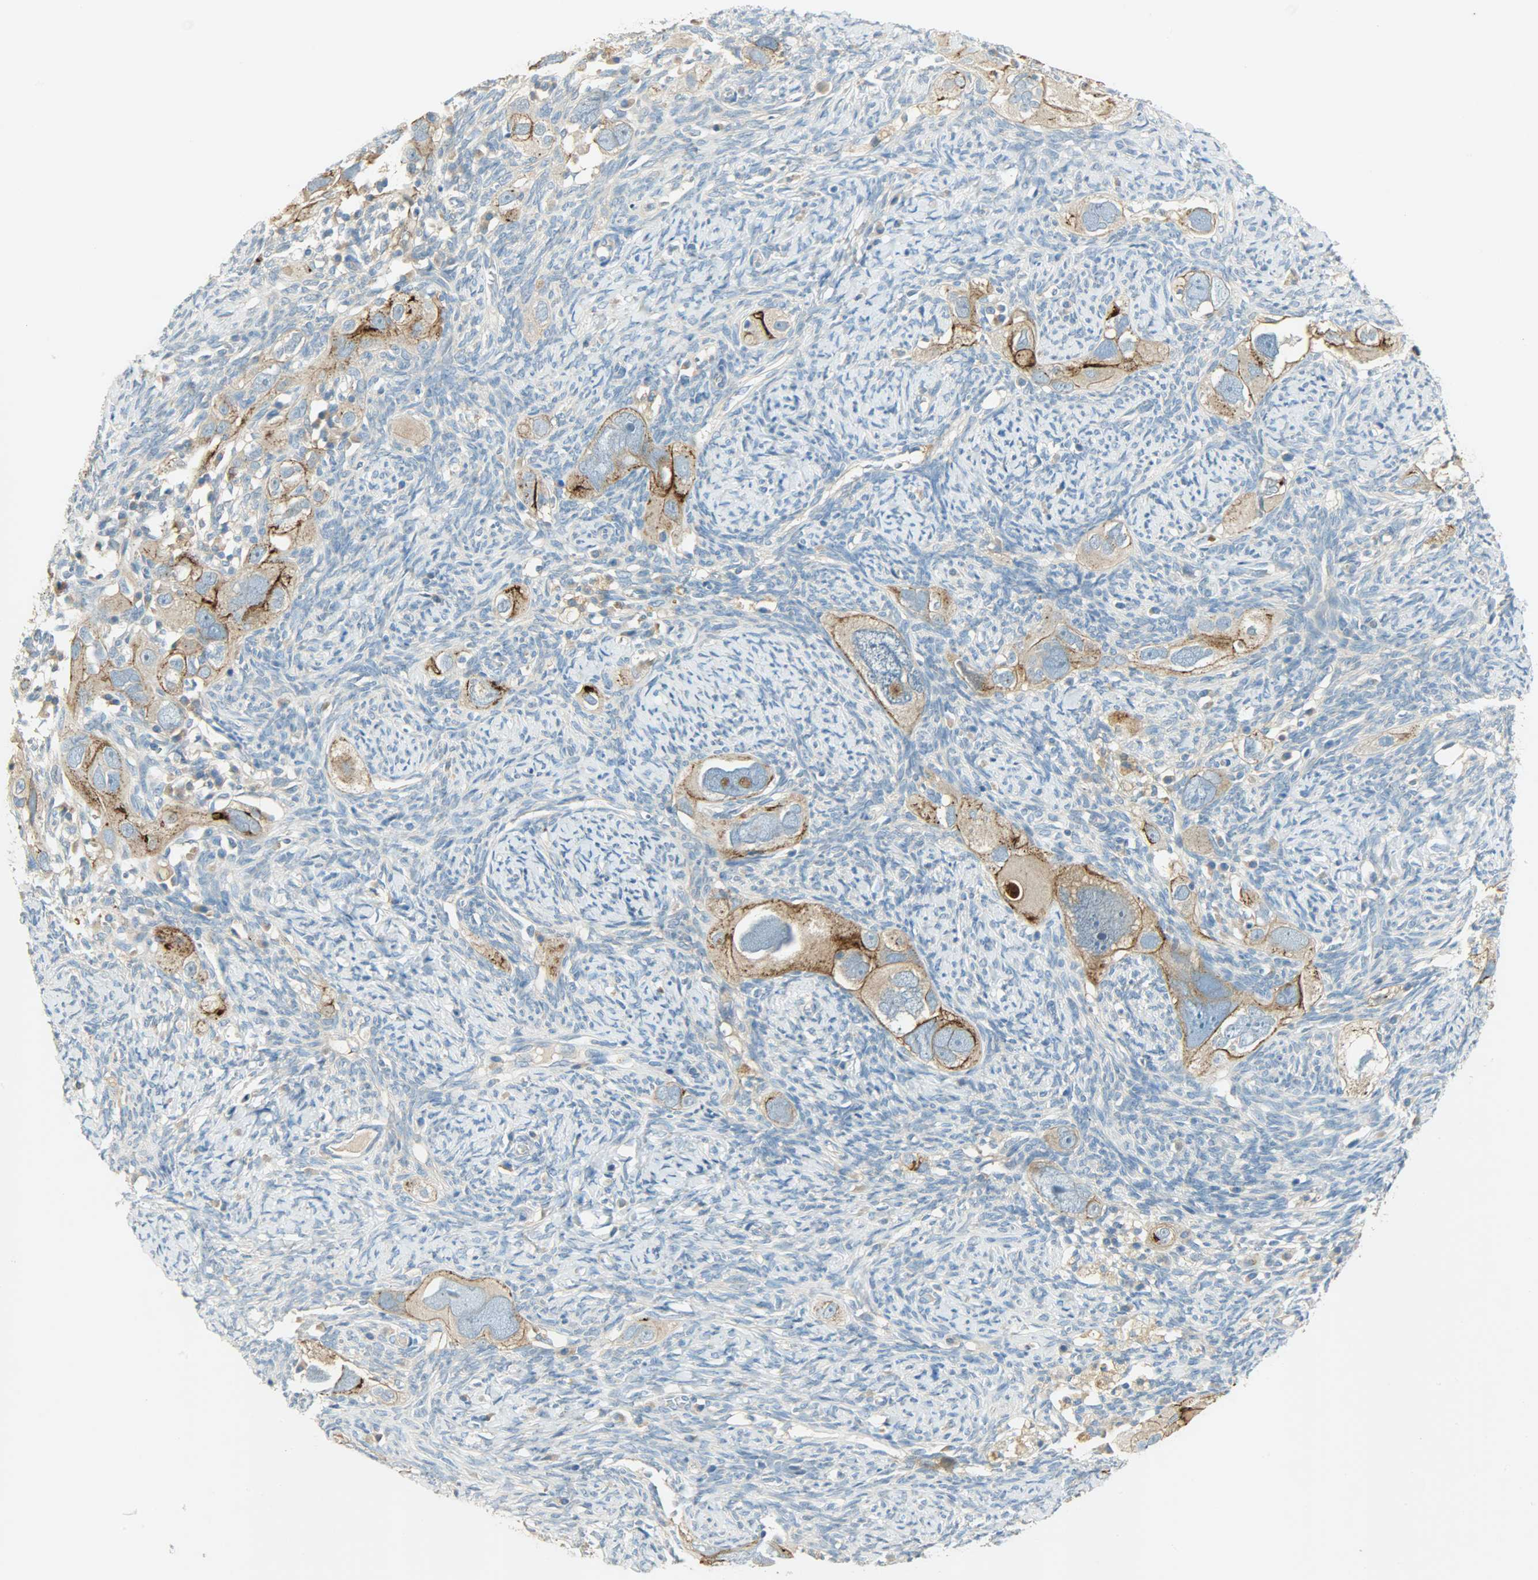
{"staining": {"intensity": "strong", "quantity": ">75%", "location": "cytoplasmic/membranous"}, "tissue": "ovarian cancer", "cell_type": "Tumor cells", "image_type": "cancer", "snomed": [{"axis": "morphology", "description": "Normal tissue, NOS"}, {"axis": "morphology", "description": "Cystadenocarcinoma, serous, NOS"}, {"axis": "topography", "description": "Ovary"}], "caption": "The photomicrograph exhibits staining of serous cystadenocarcinoma (ovarian), revealing strong cytoplasmic/membranous protein positivity (brown color) within tumor cells.", "gene": "DSG2", "patient": {"sex": "female", "age": 62}}